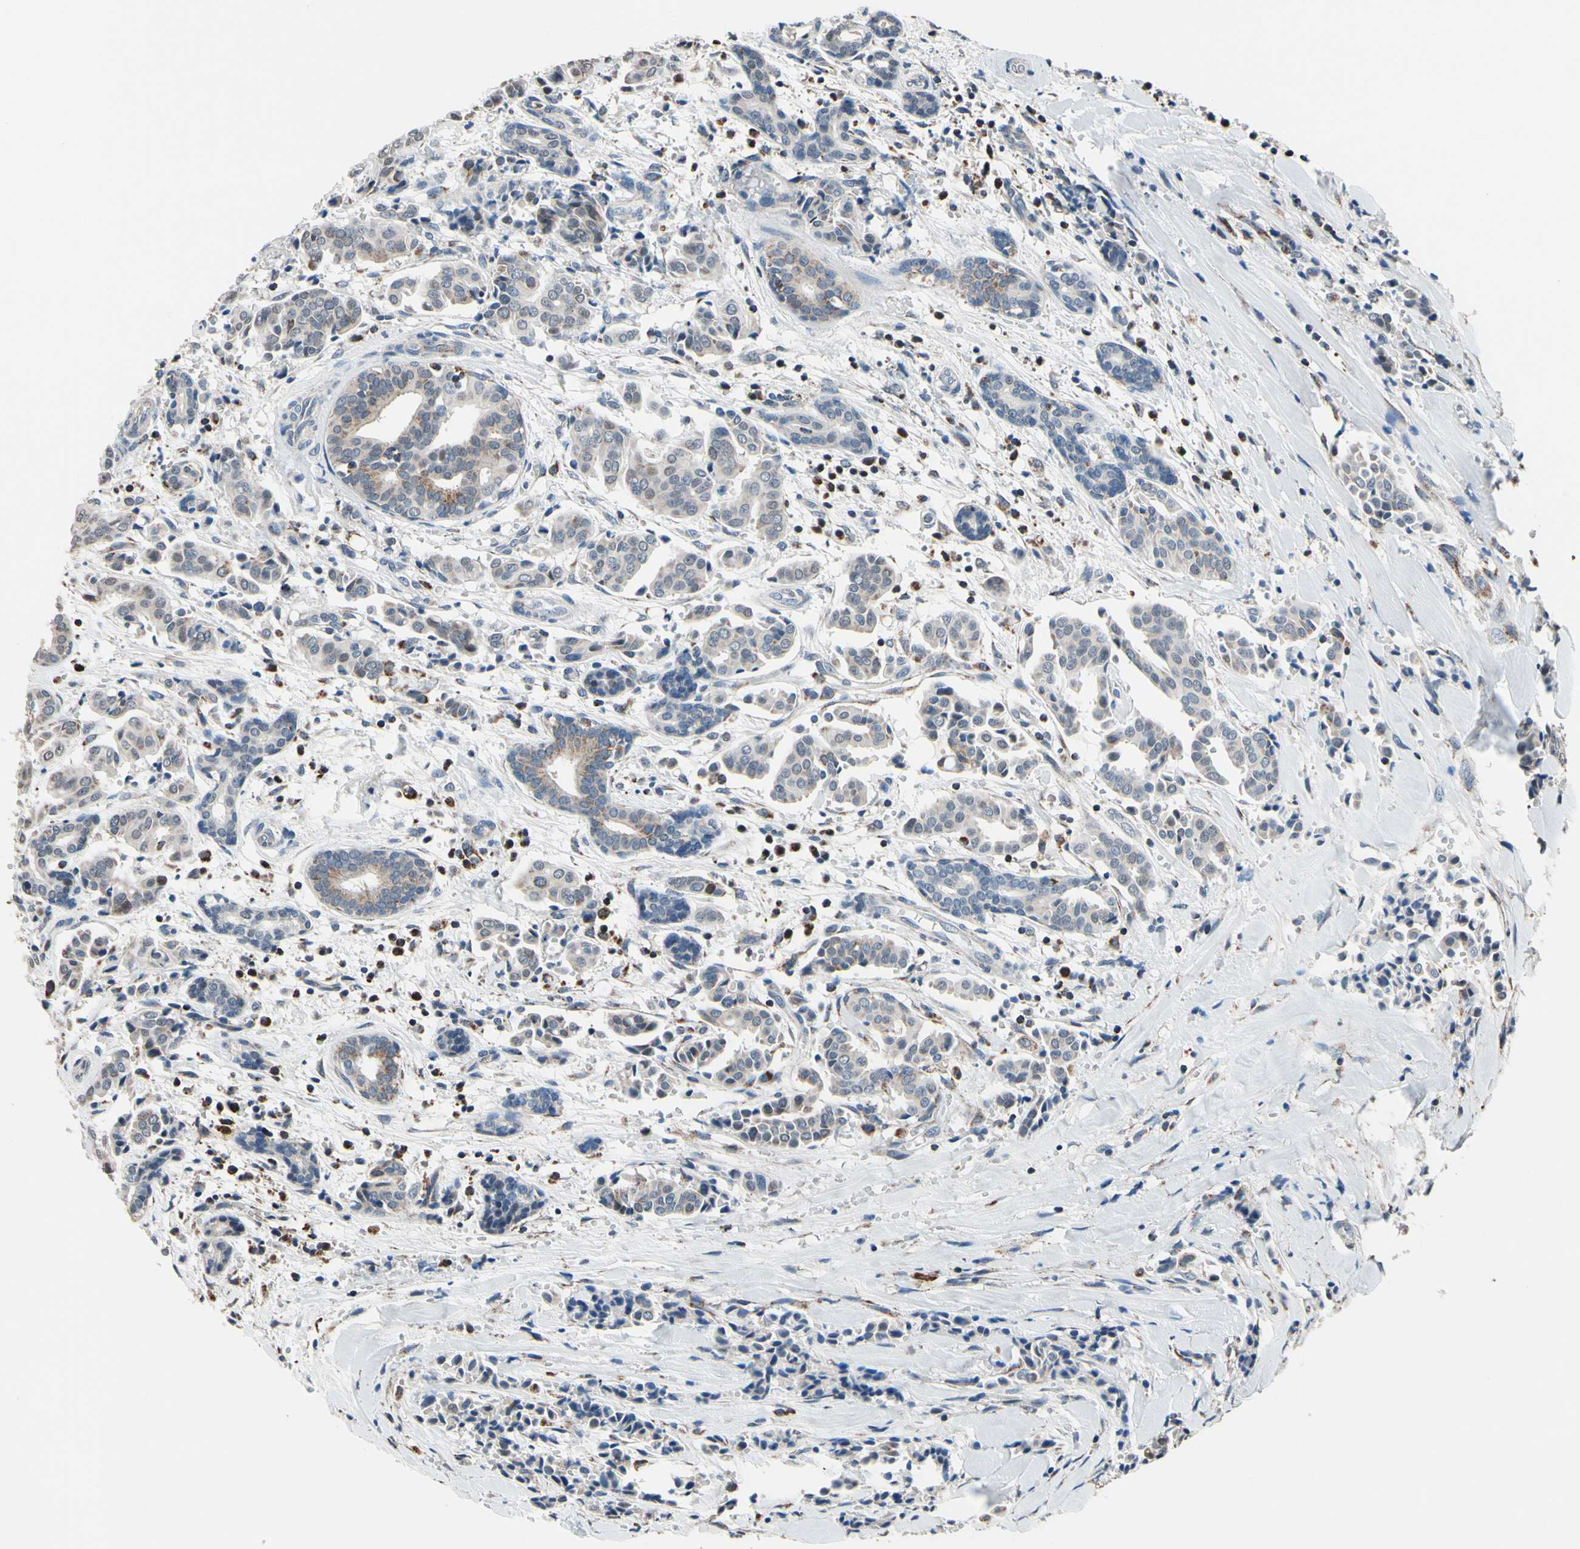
{"staining": {"intensity": "weak", "quantity": "25%-75%", "location": "cytoplasmic/membranous"}, "tissue": "head and neck cancer", "cell_type": "Tumor cells", "image_type": "cancer", "snomed": [{"axis": "morphology", "description": "Adenocarcinoma, NOS"}, {"axis": "topography", "description": "Salivary gland"}, {"axis": "topography", "description": "Head-Neck"}], "caption": "Adenocarcinoma (head and neck) stained with immunohistochemistry displays weak cytoplasmic/membranous expression in approximately 25%-75% of tumor cells. Immunohistochemistry stains the protein in brown and the nuclei are stained blue.", "gene": "TMEM176A", "patient": {"sex": "female", "age": 59}}